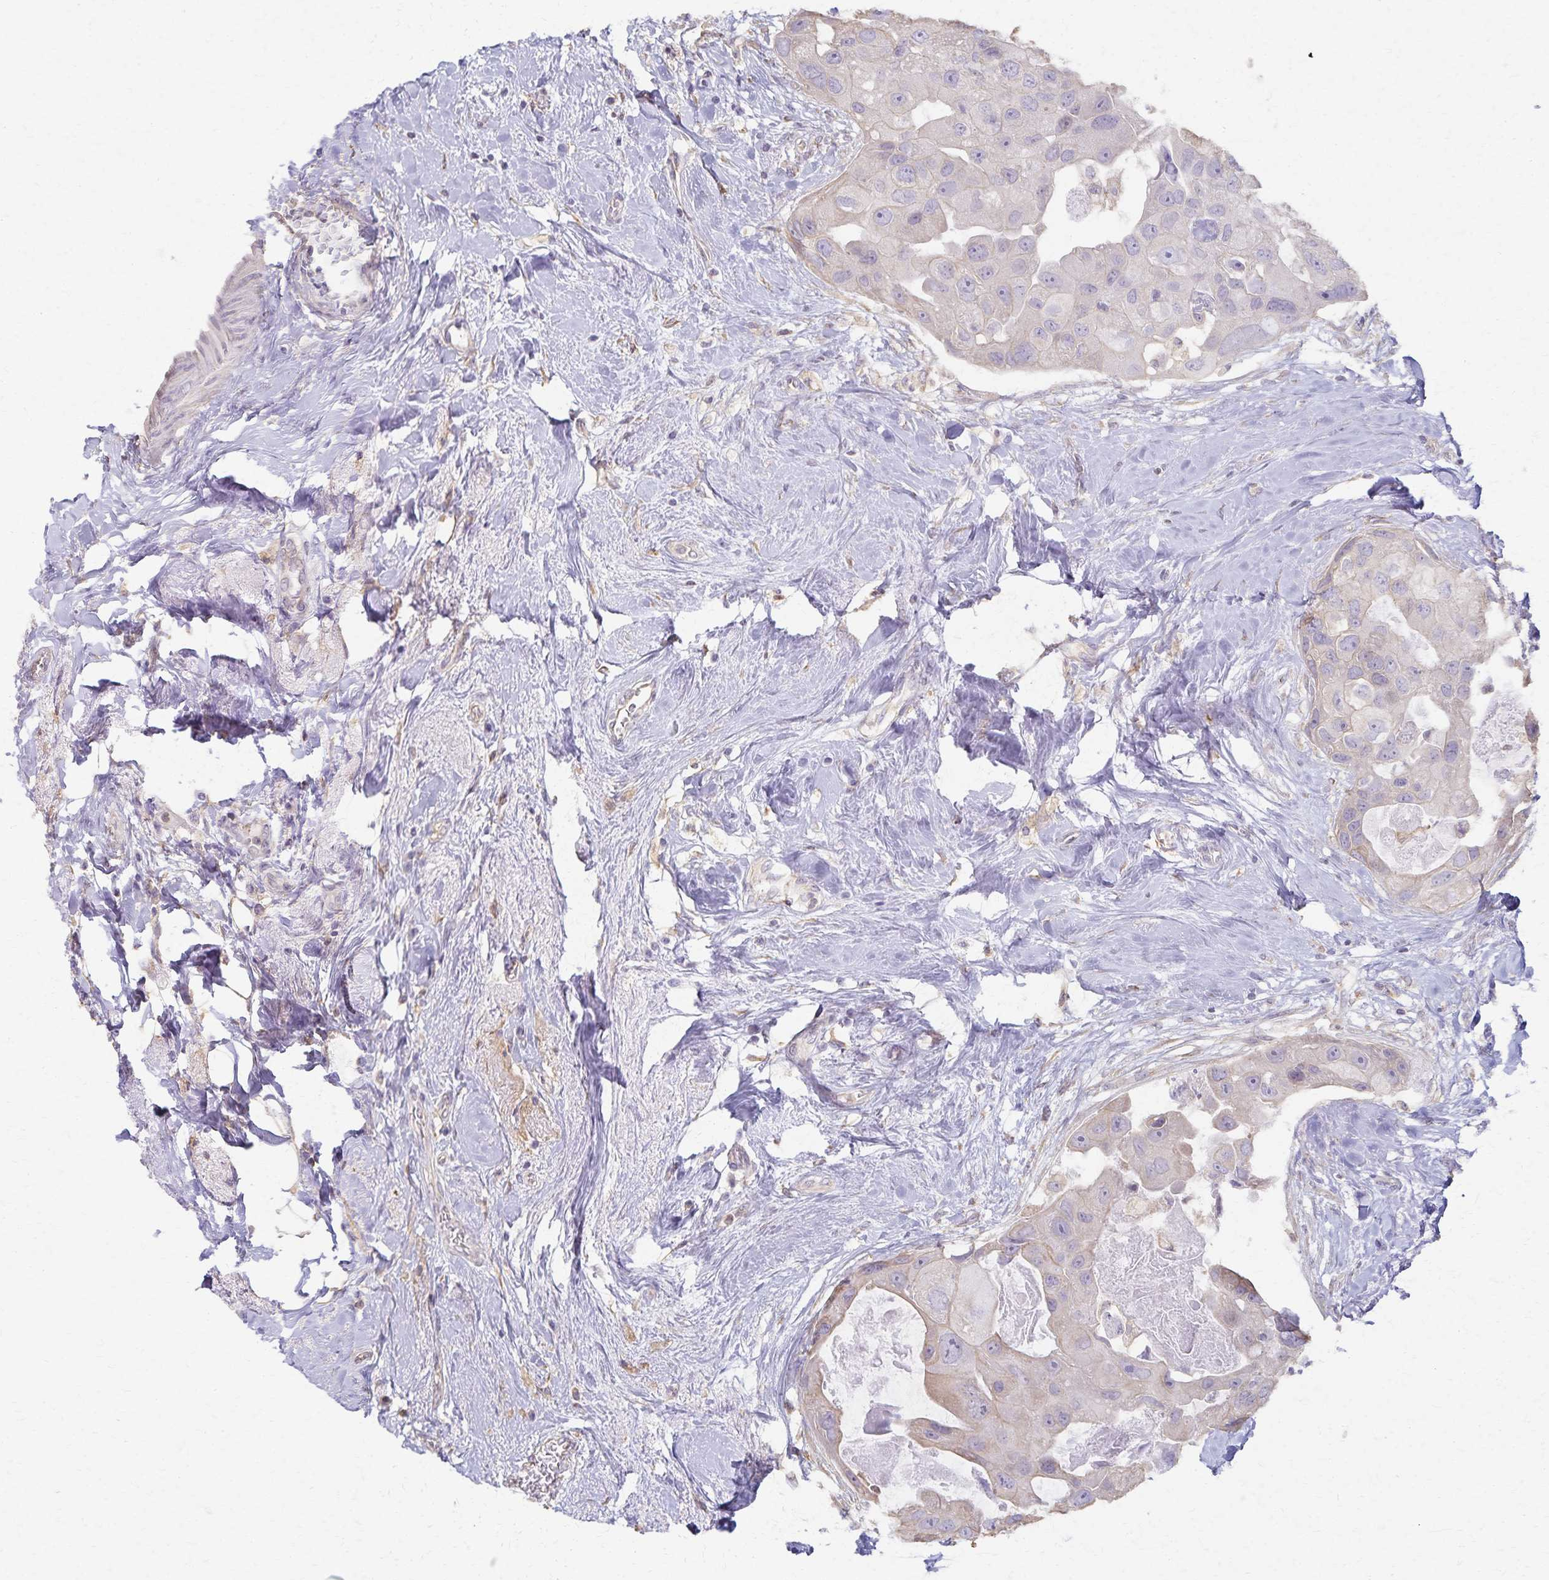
{"staining": {"intensity": "weak", "quantity": "<25%", "location": "cytoplasmic/membranous"}, "tissue": "breast cancer", "cell_type": "Tumor cells", "image_type": "cancer", "snomed": [{"axis": "morphology", "description": "Duct carcinoma"}, {"axis": "topography", "description": "Breast"}], "caption": "Immunohistochemical staining of human invasive ductal carcinoma (breast) reveals no significant positivity in tumor cells. (Brightfield microscopy of DAB IHC at high magnification).", "gene": "KISS1", "patient": {"sex": "female", "age": 43}}